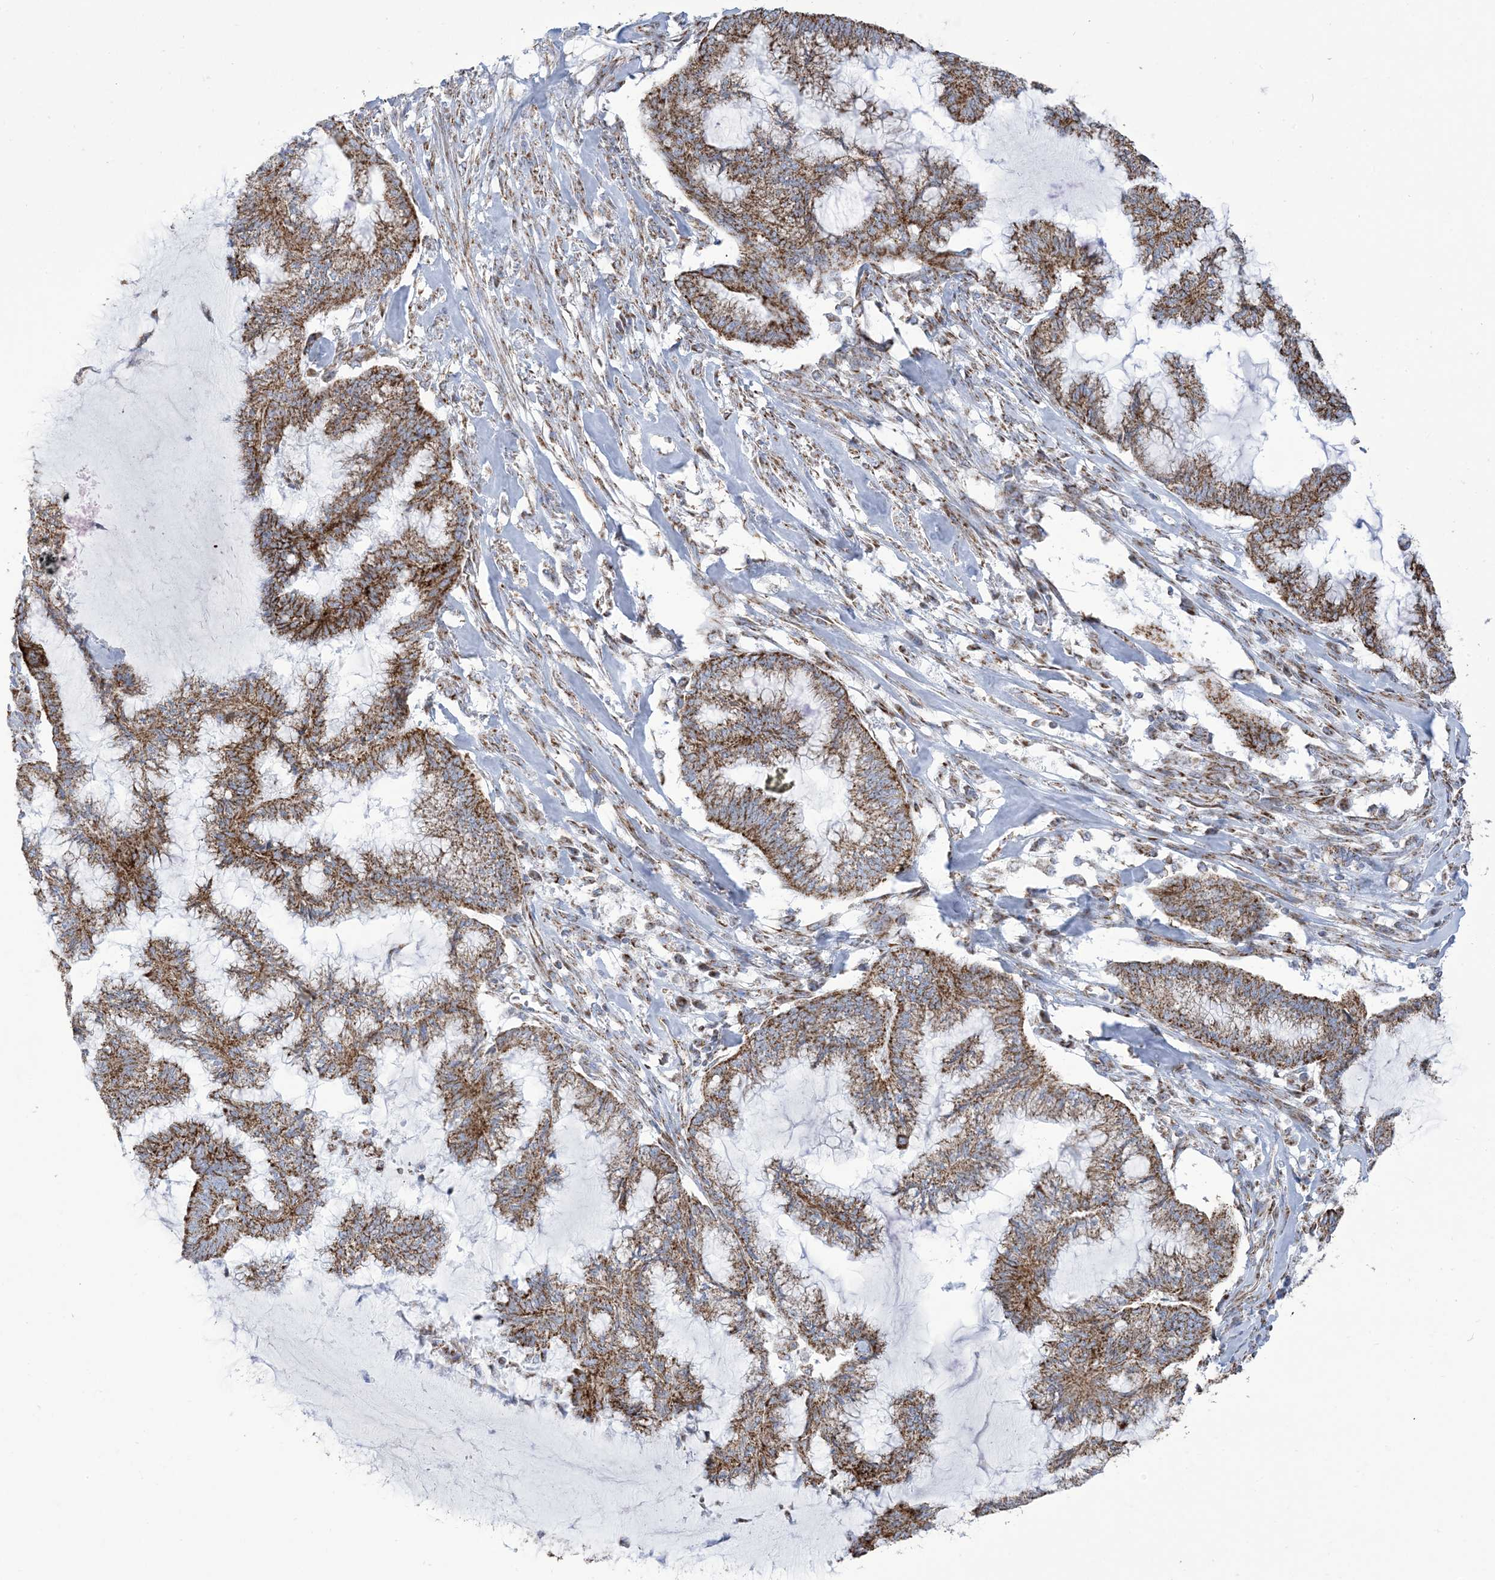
{"staining": {"intensity": "moderate", "quantity": ">75%", "location": "cytoplasmic/membranous"}, "tissue": "endometrial cancer", "cell_type": "Tumor cells", "image_type": "cancer", "snomed": [{"axis": "morphology", "description": "Adenocarcinoma, NOS"}, {"axis": "topography", "description": "Endometrium"}], "caption": "IHC image of human adenocarcinoma (endometrial) stained for a protein (brown), which shows medium levels of moderate cytoplasmic/membranous expression in approximately >75% of tumor cells.", "gene": "SAMM50", "patient": {"sex": "female", "age": 86}}